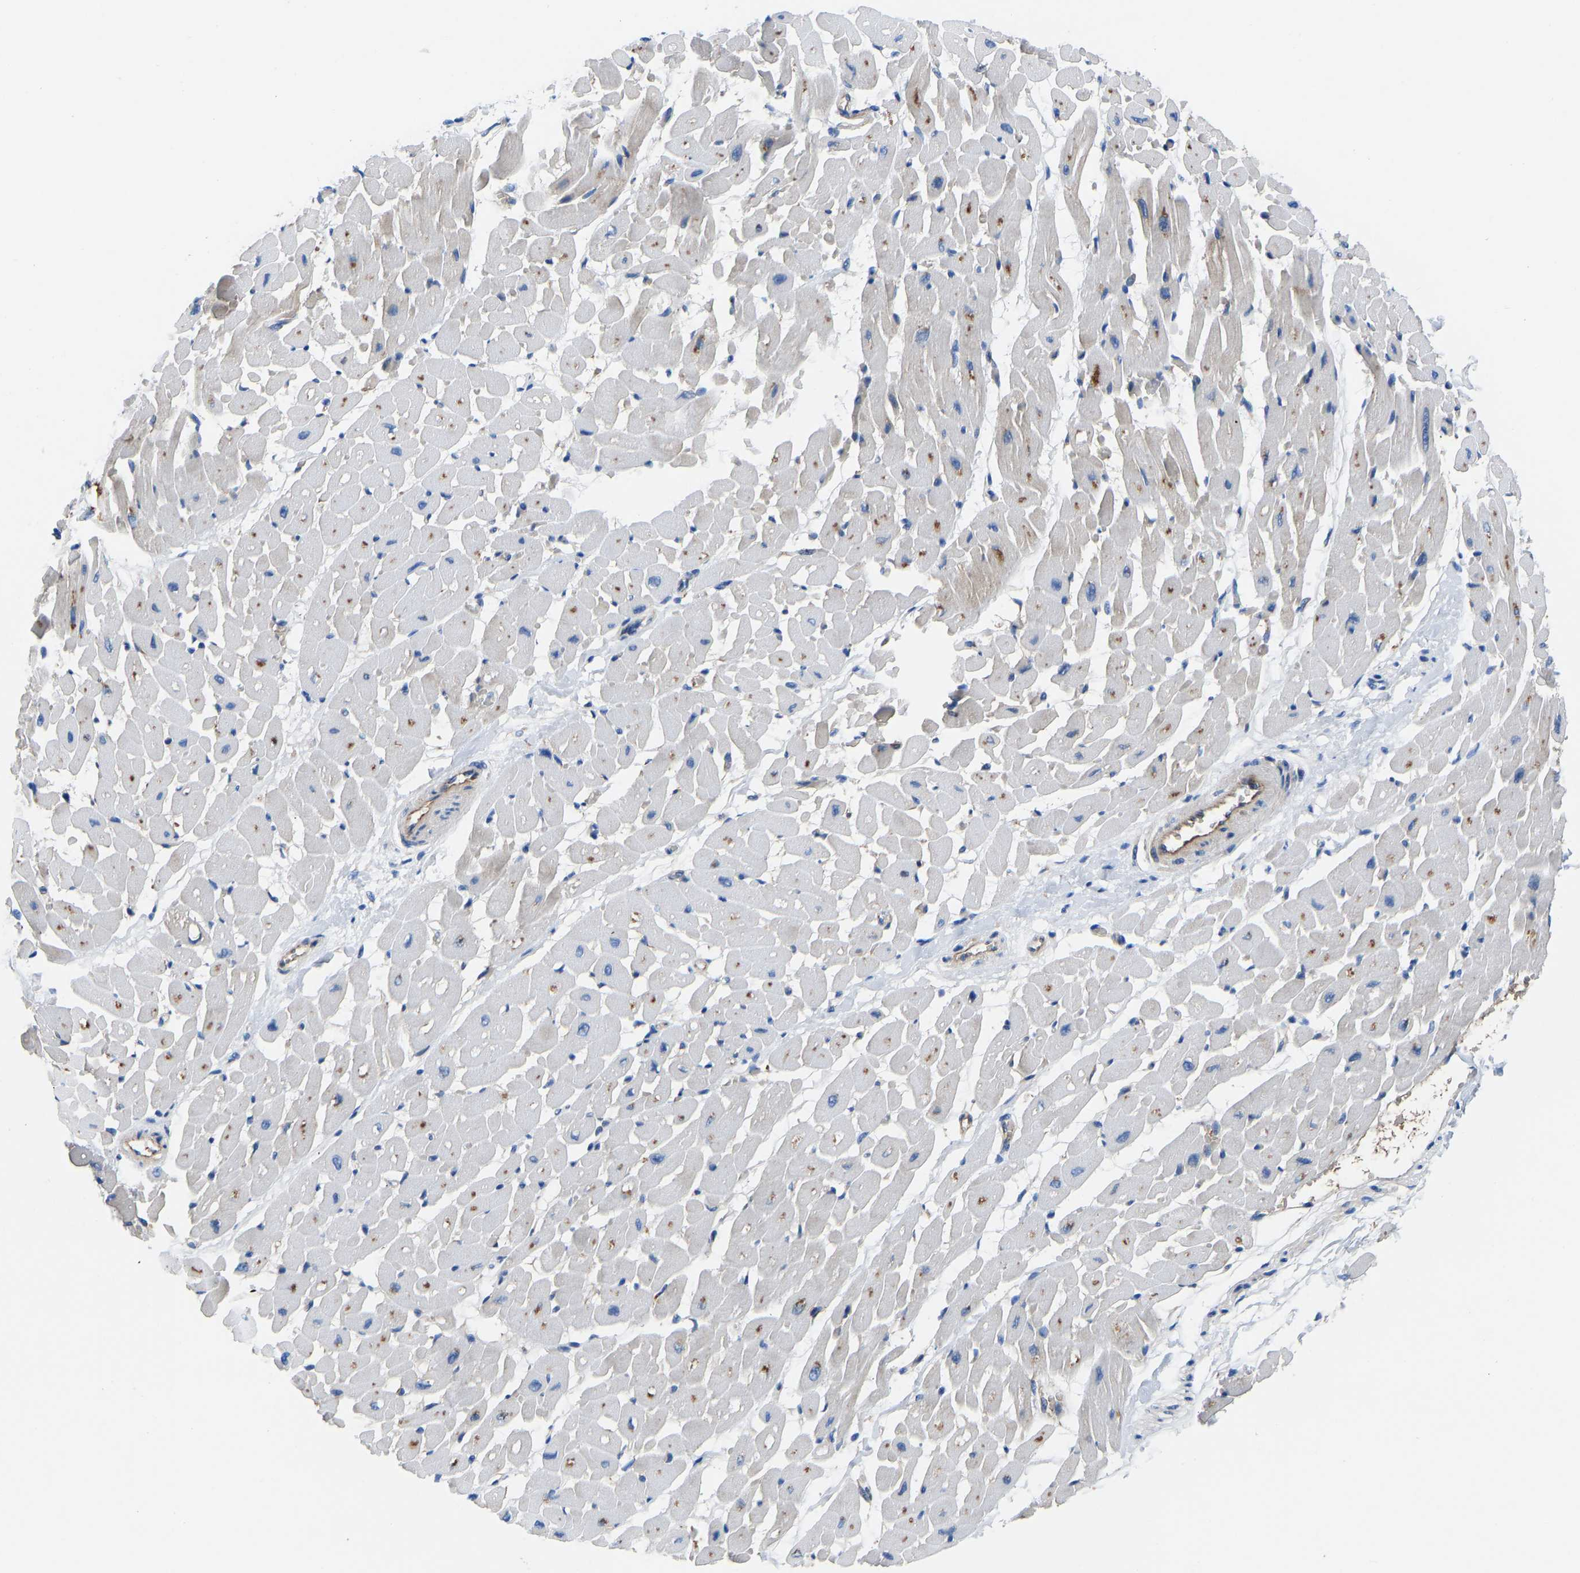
{"staining": {"intensity": "negative", "quantity": "none", "location": "none"}, "tissue": "heart muscle", "cell_type": "Cardiomyocytes", "image_type": "normal", "snomed": [{"axis": "morphology", "description": "Normal tissue, NOS"}, {"axis": "topography", "description": "Heart"}], "caption": "This is a image of immunohistochemistry (IHC) staining of unremarkable heart muscle, which shows no expression in cardiomyocytes.", "gene": "HSPG2", "patient": {"sex": "male", "age": 45}}